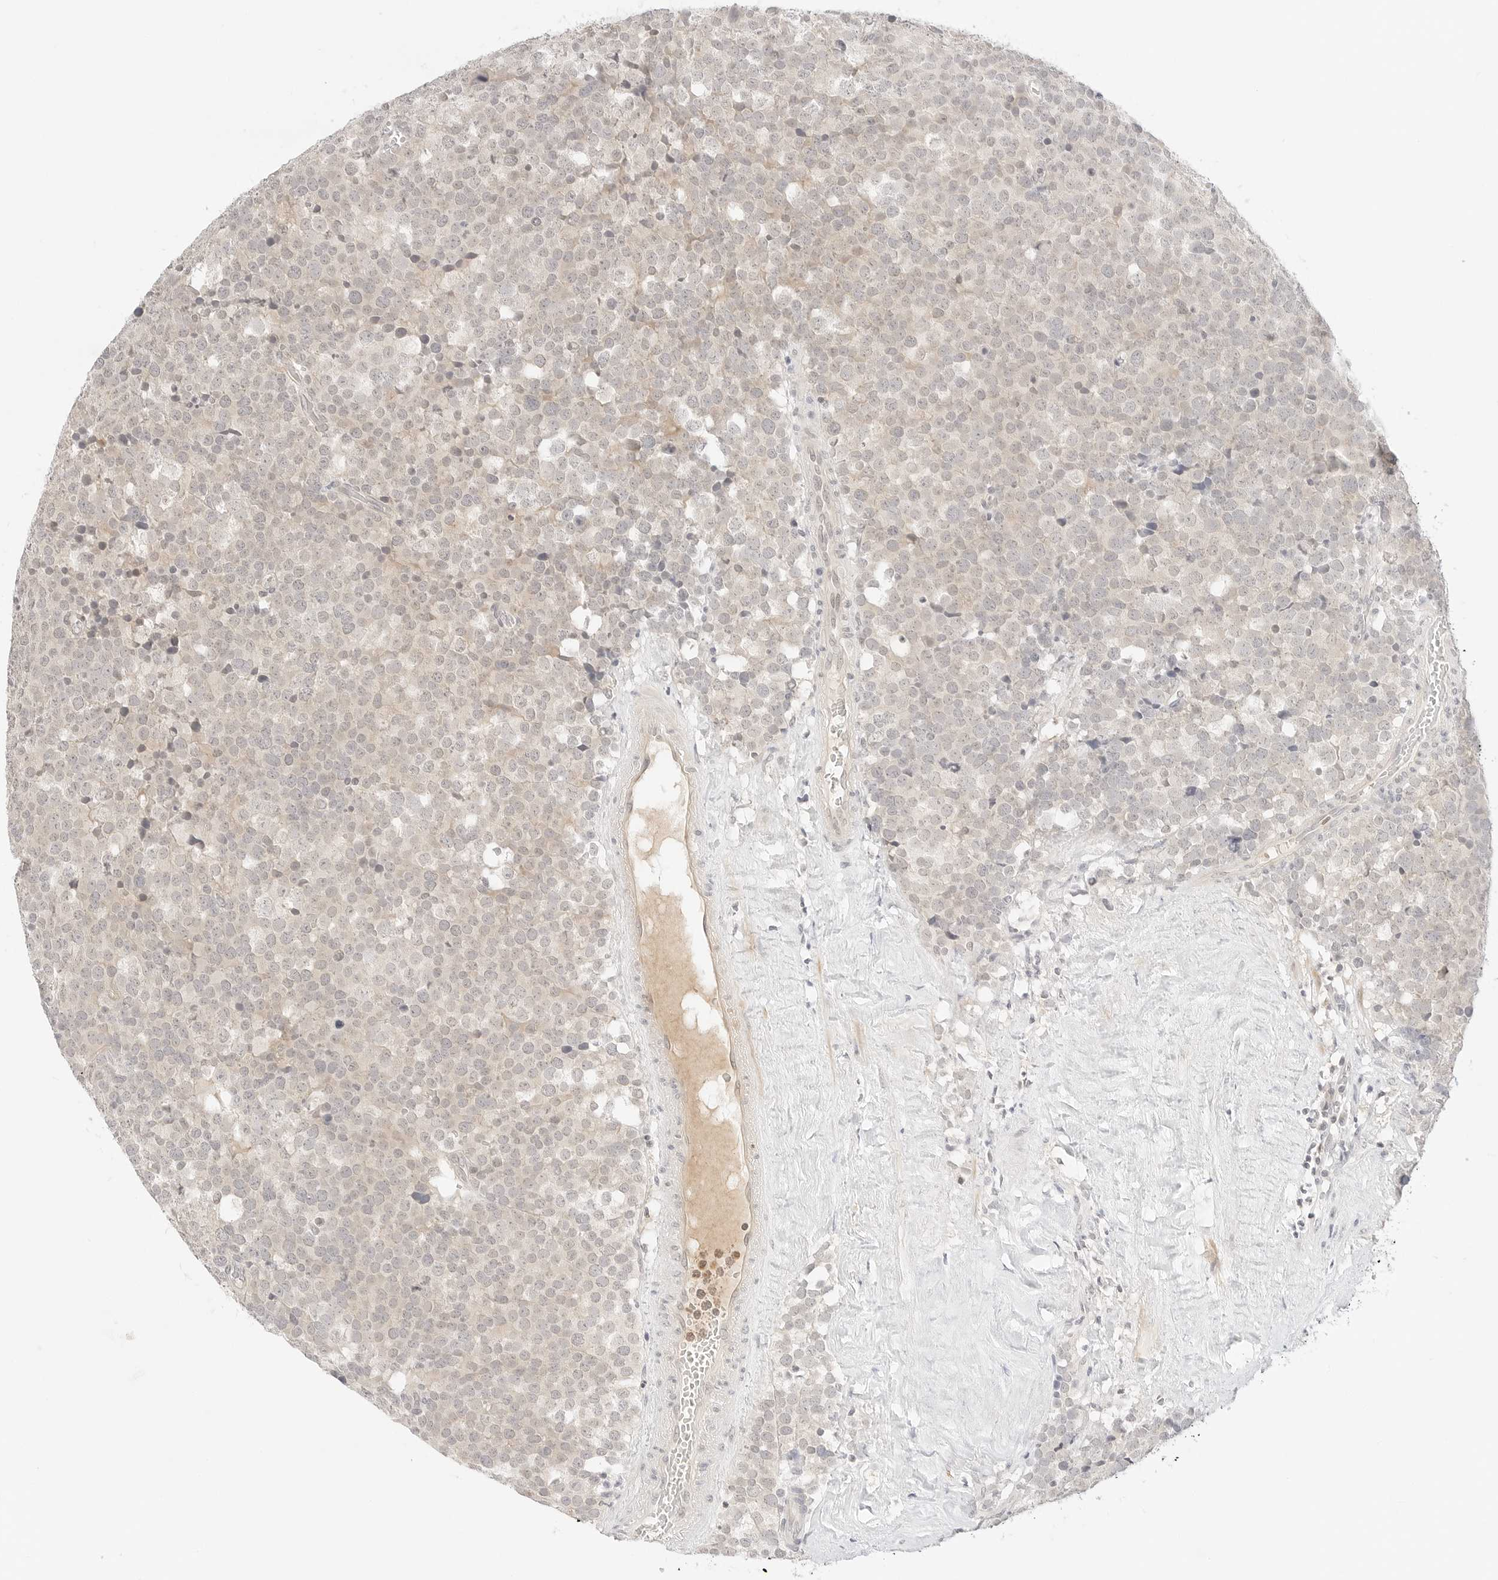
{"staining": {"intensity": "weak", "quantity": "<25%", "location": "cytoplasmic/membranous"}, "tissue": "testis cancer", "cell_type": "Tumor cells", "image_type": "cancer", "snomed": [{"axis": "morphology", "description": "Seminoma, NOS"}, {"axis": "topography", "description": "Testis"}], "caption": "There is no significant expression in tumor cells of seminoma (testis).", "gene": "GNAS", "patient": {"sex": "male", "age": 71}}